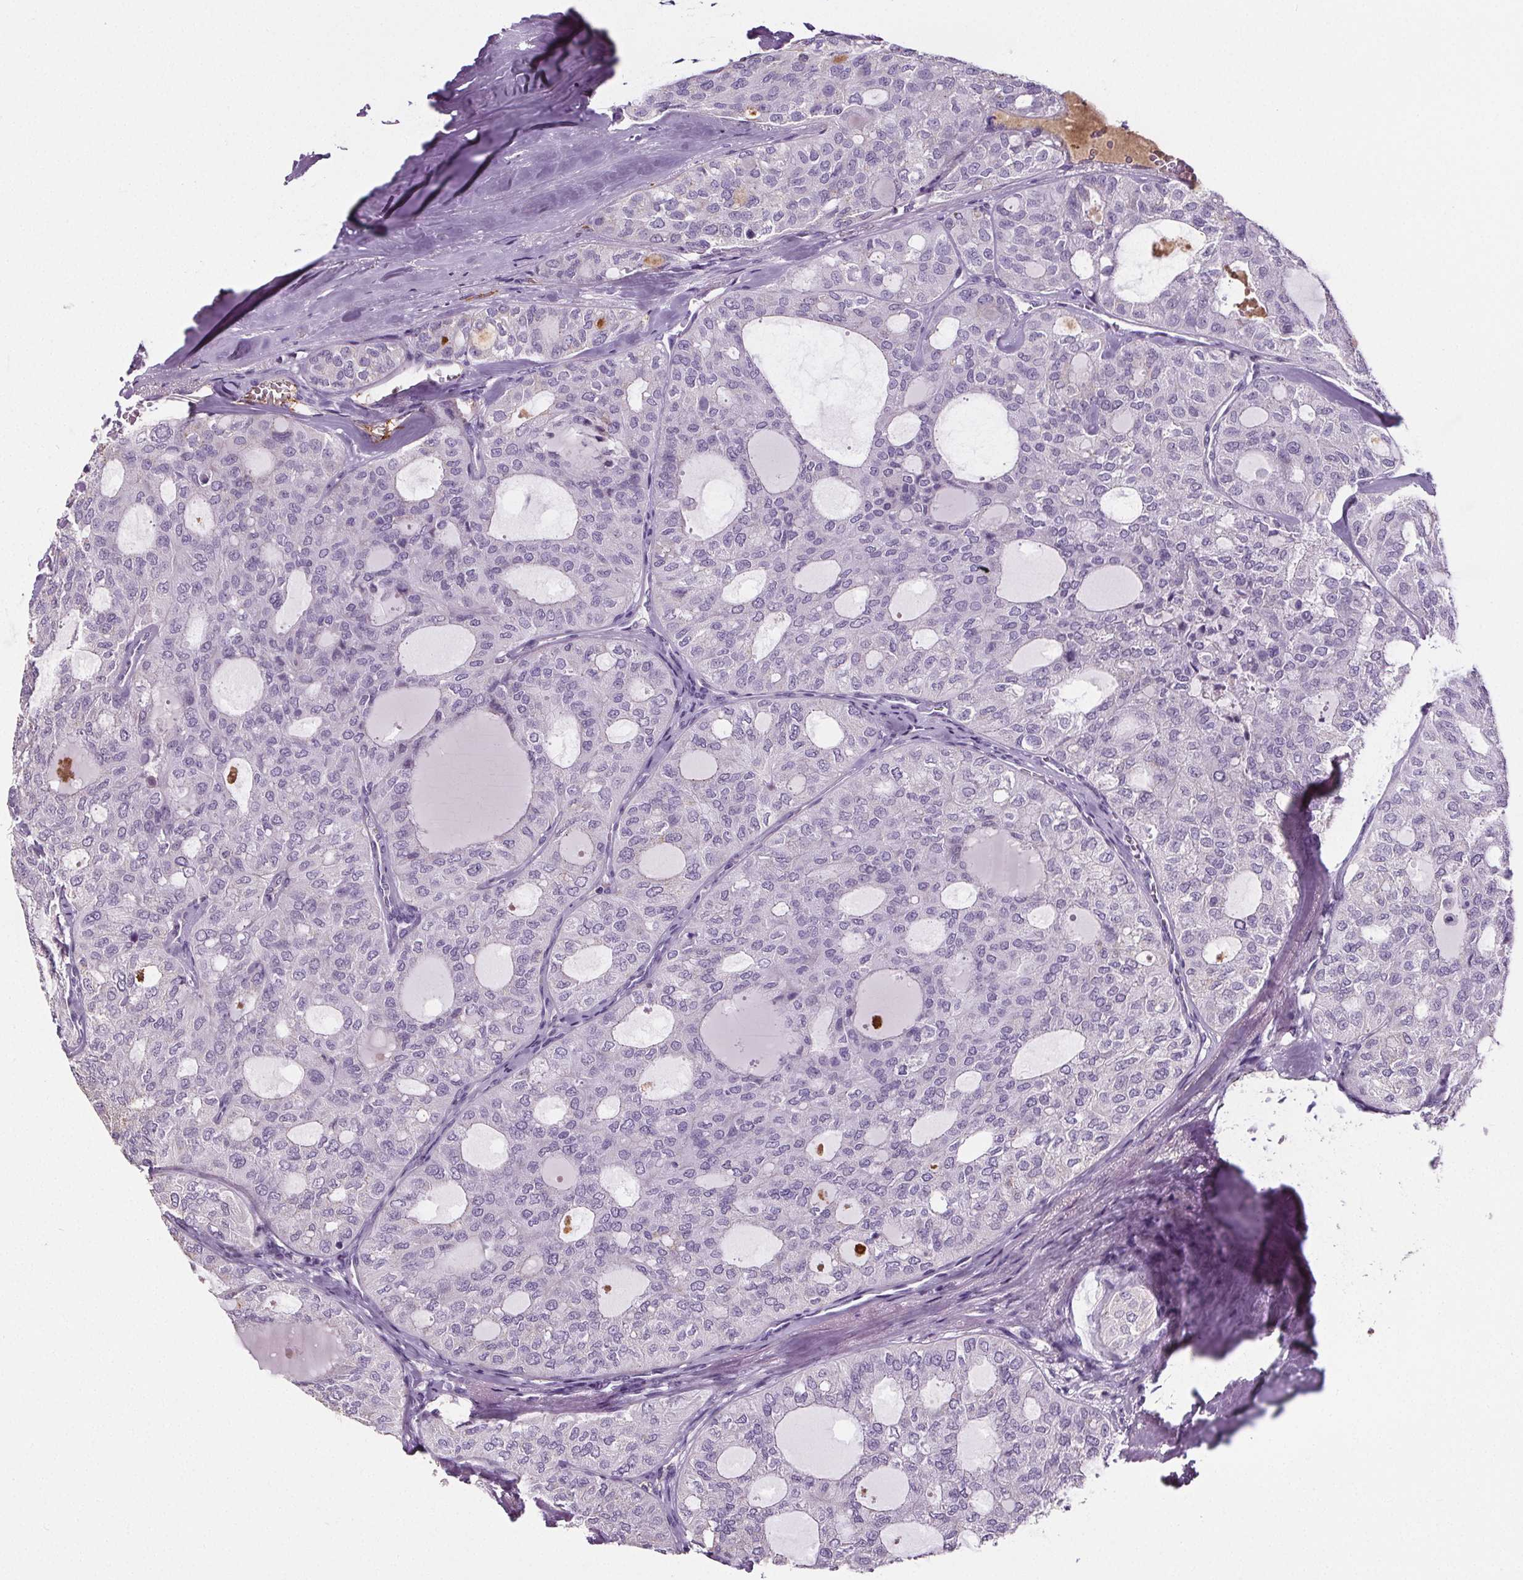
{"staining": {"intensity": "negative", "quantity": "none", "location": "none"}, "tissue": "thyroid cancer", "cell_type": "Tumor cells", "image_type": "cancer", "snomed": [{"axis": "morphology", "description": "Follicular adenoma carcinoma, NOS"}, {"axis": "topography", "description": "Thyroid gland"}], "caption": "There is no significant staining in tumor cells of thyroid follicular adenoma carcinoma.", "gene": "CD5L", "patient": {"sex": "male", "age": 75}}